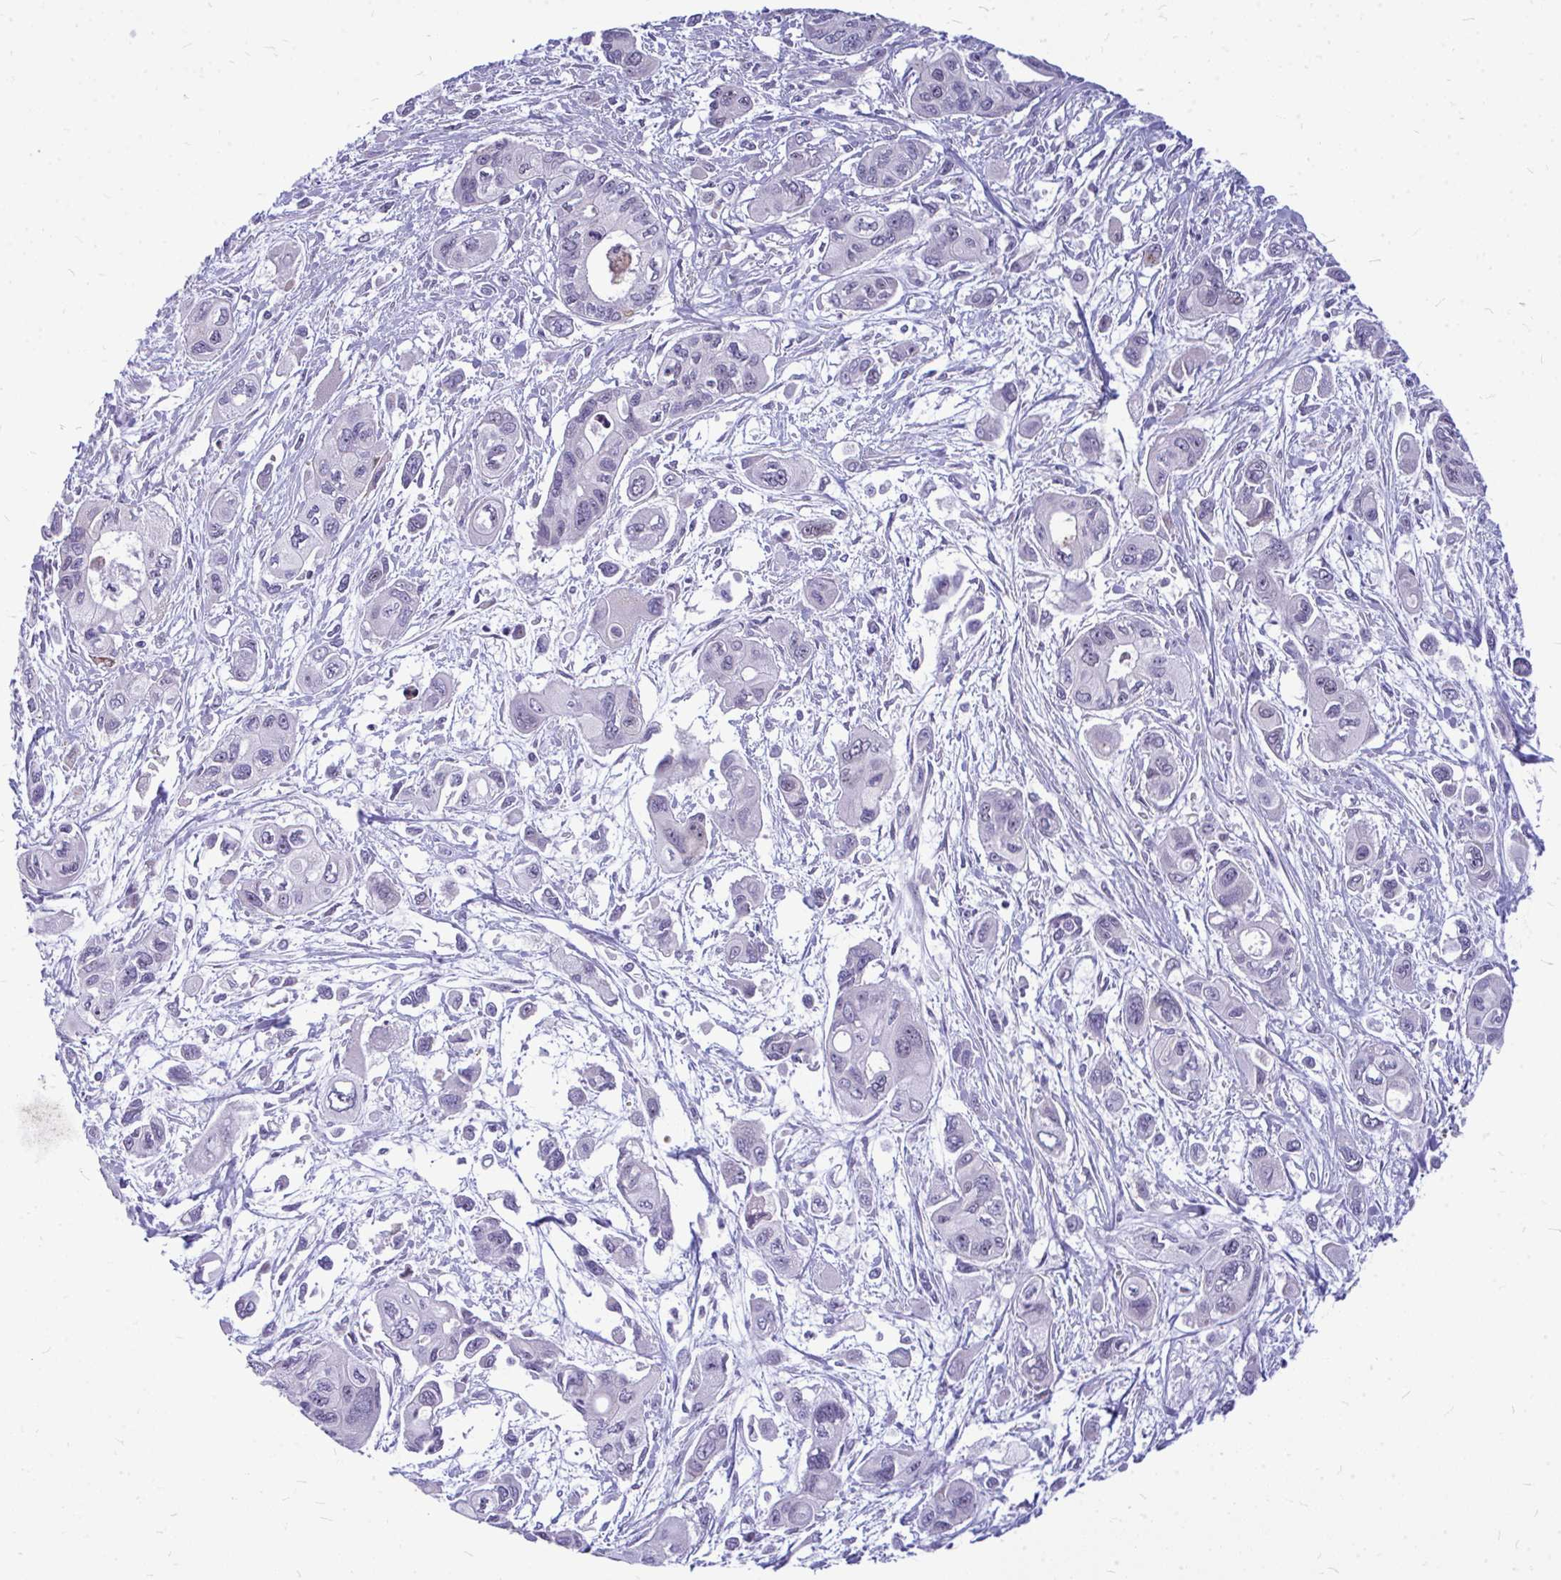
{"staining": {"intensity": "weak", "quantity": "<25%", "location": "cytoplasmic/membranous"}, "tissue": "pancreatic cancer", "cell_type": "Tumor cells", "image_type": "cancer", "snomed": [{"axis": "morphology", "description": "Adenocarcinoma, NOS"}, {"axis": "topography", "description": "Pancreas"}], "caption": "Human pancreatic cancer stained for a protein using immunohistochemistry (IHC) demonstrates no expression in tumor cells.", "gene": "ZSCAN25", "patient": {"sex": "female", "age": 47}}